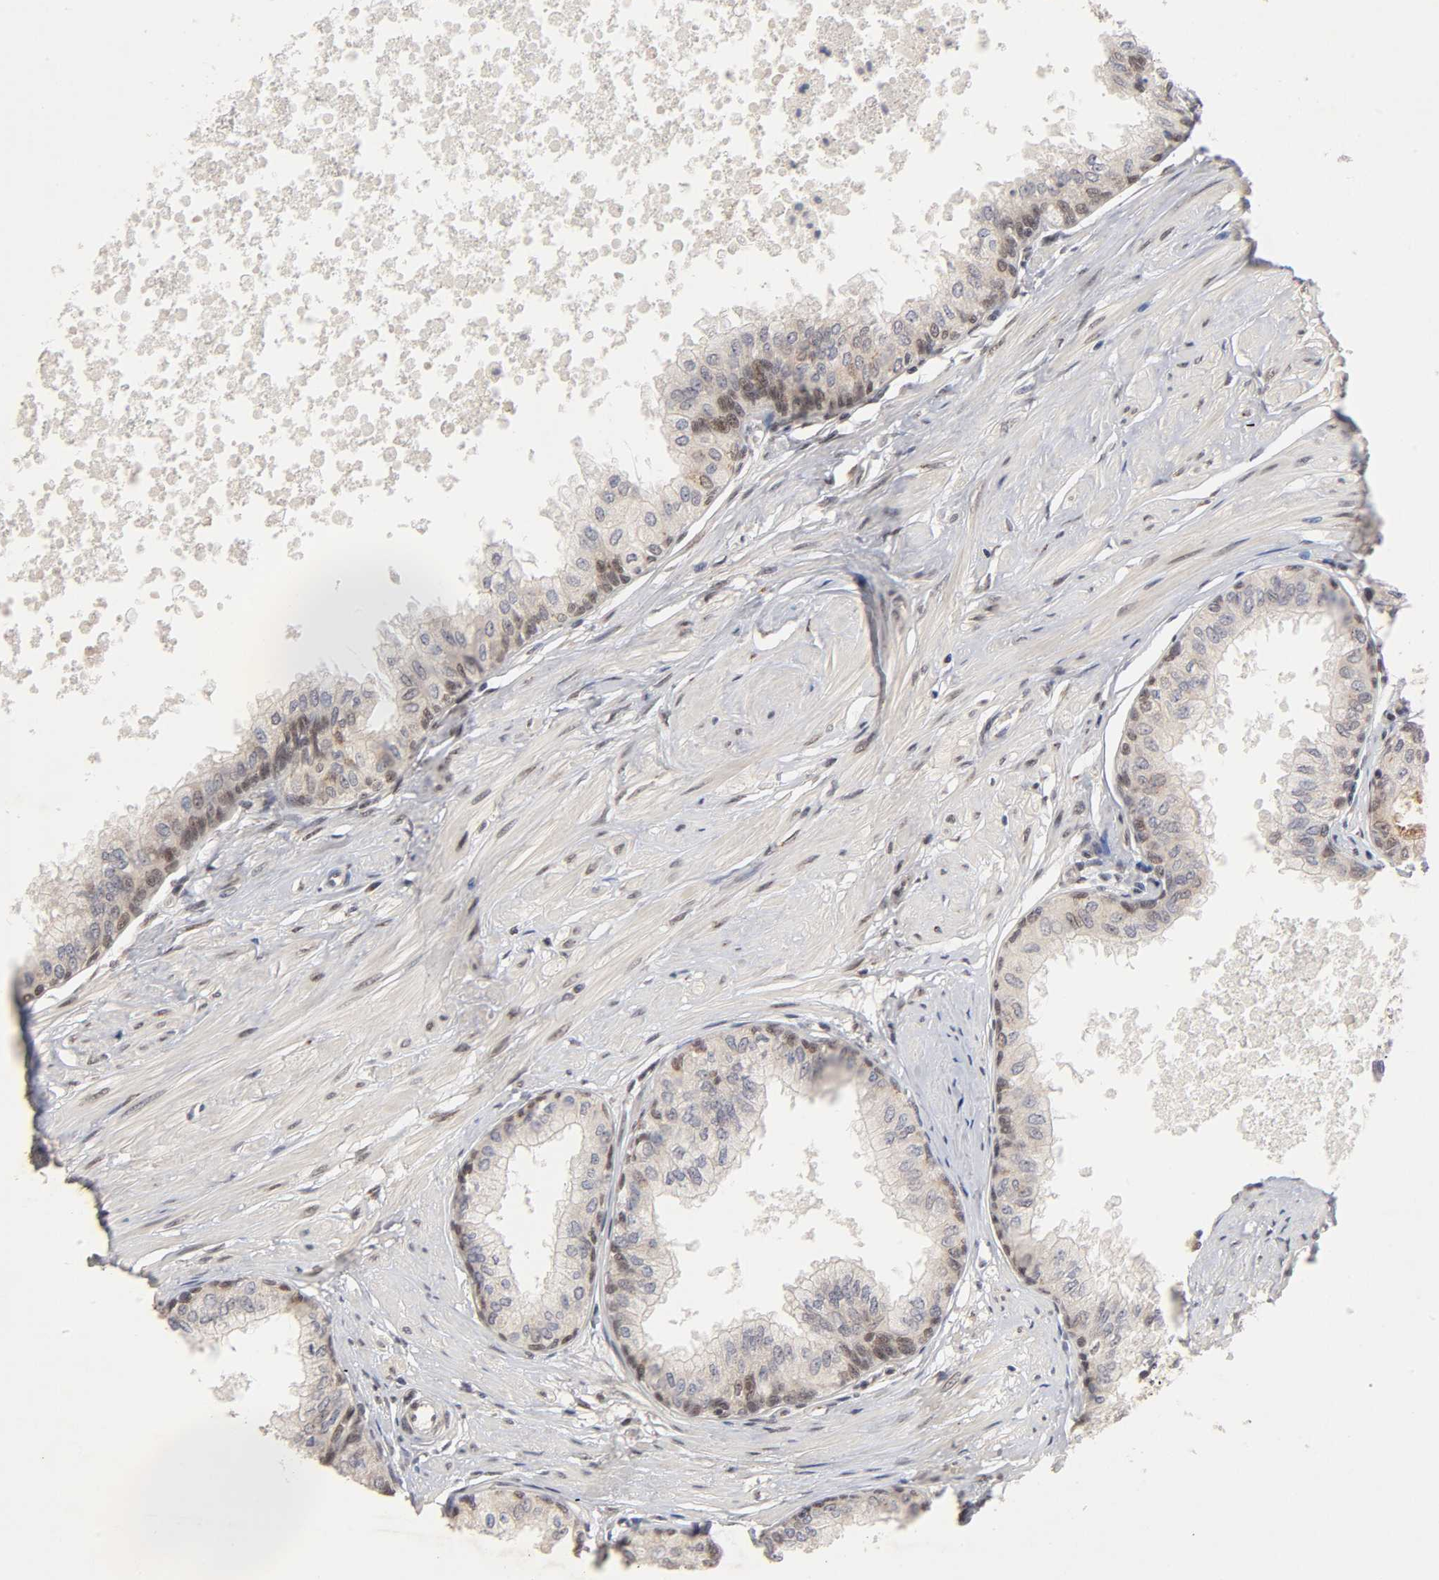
{"staining": {"intensity": "moderate", "quantity": "25%-75%", "location": "cytoplasmic/membranous,nuclear"}, "tissue": "prostate", "cell_type": "Glandular cells", "image_type": "normal", "snomed": [{"axis": "morphology", "description": "Normal tissue, NOS"}, {"axis": "topography", "description": "Prostate"}, {"axis": "topography", "description": "Seminal veicle"}], "caption": "Immunohistochemical staining of unremarkable human prostate demonstrates medium levels of moderate cytoplasmic/membranous,nuclear staining in about 25%-75% of glandular cells.", "gene": "EP300", "patient": {"sex": "male", "age": 60}}